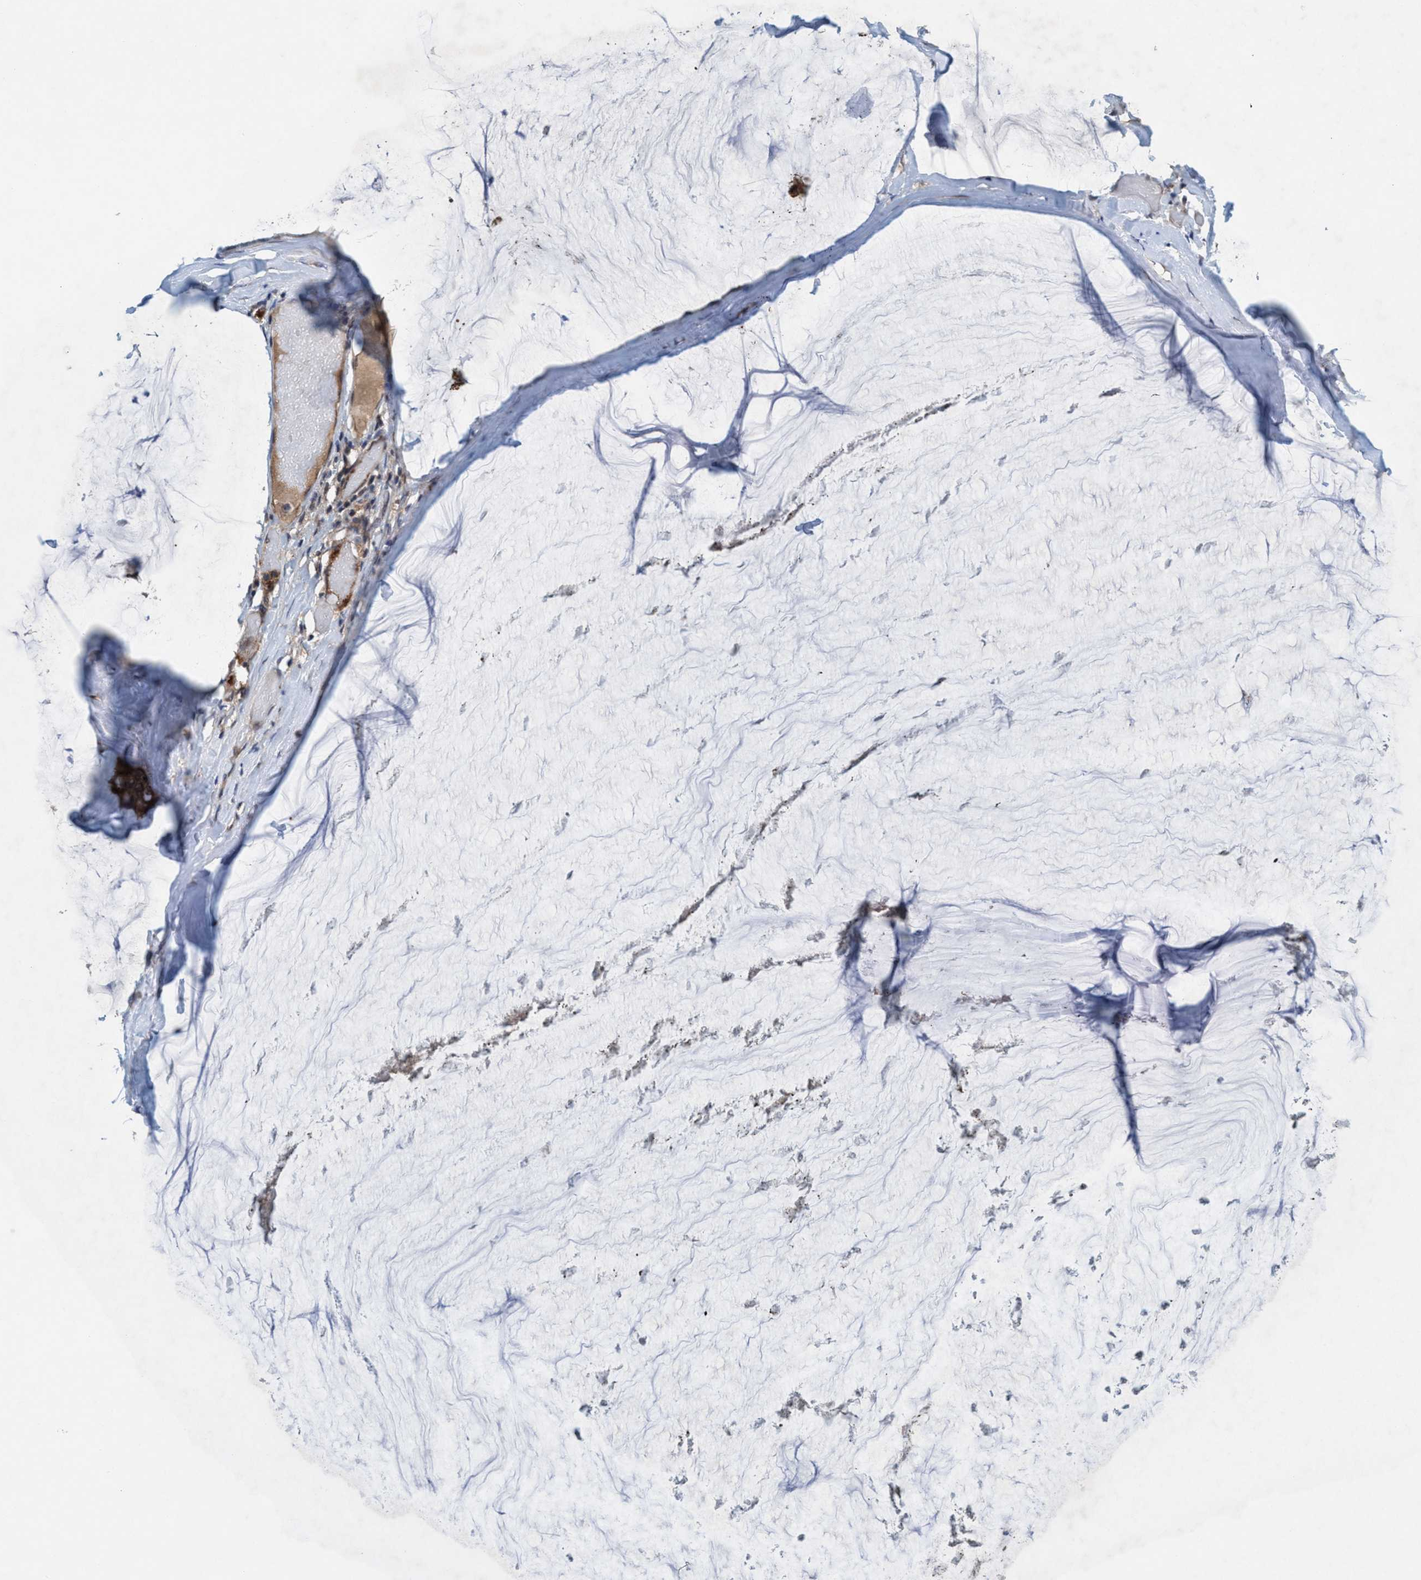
{"staining": {"intensity": "moderate", "quantity": "<25%", "location": "cytoplasmic/membranous"}, "tissue": "ovarian cancer", "cell_type": "Tumor cells", "image_type": "cancer", "snomed": [{"axis": "morphology", "description": "Cystadenocarcinoma, mucinous, NOS"}, {"axis": "topography", "description": "Ovary"}], "caption": "A photomicrograph of human ovarian cancer (mucinous cystadenocarcinoma) stained for a protein demonstrates moderate cytoplasmic/membranous brown staining in tumor cells.", "gene": "TRIM65", "patient": {"sex": "female", "age": 39}}